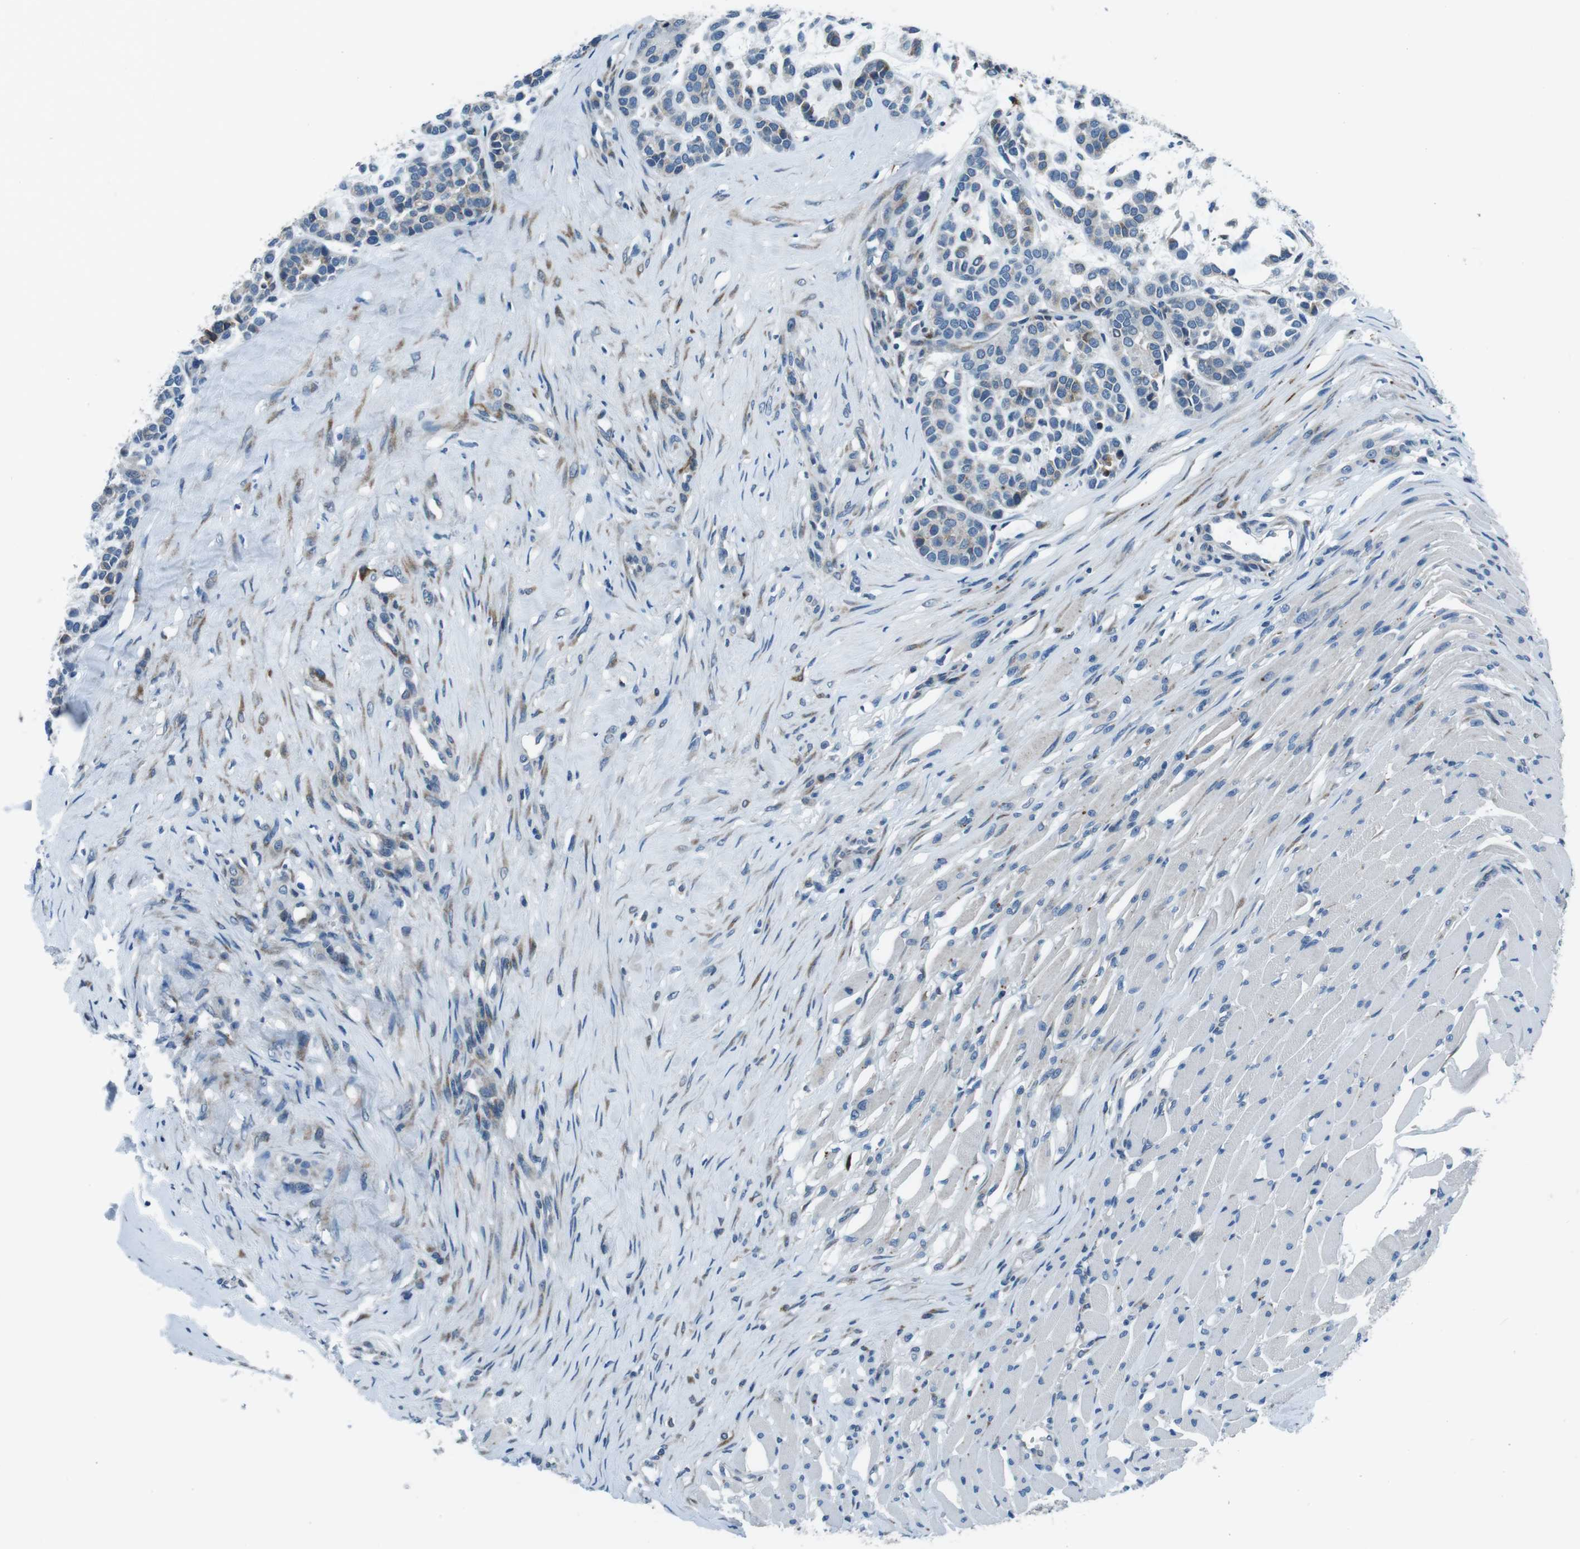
{"staining": {"intensity": "moderate", "quantity": "25%-75%", "location": "cytoplasmic/membranous"}, "tissue": "head and neck cancer", "cell_type": "Tumor cells", "image_type": "cancer", "snomed": [{"axis": "morphology", "description": "Adenocarcinoma, NOS"}, {"axis": "morphology", "description": "Adenoma, NOS"}, {"axis": "topography", "description": "Head-Neck"}], "caption": "Moderate cytoplasmic/membranous positivity is present in about 25%-75% of tumor cells in adenocarcinoma (head and neck).", "gene": "NUCB2", "patient": {"sex": "female", "age": 55}}